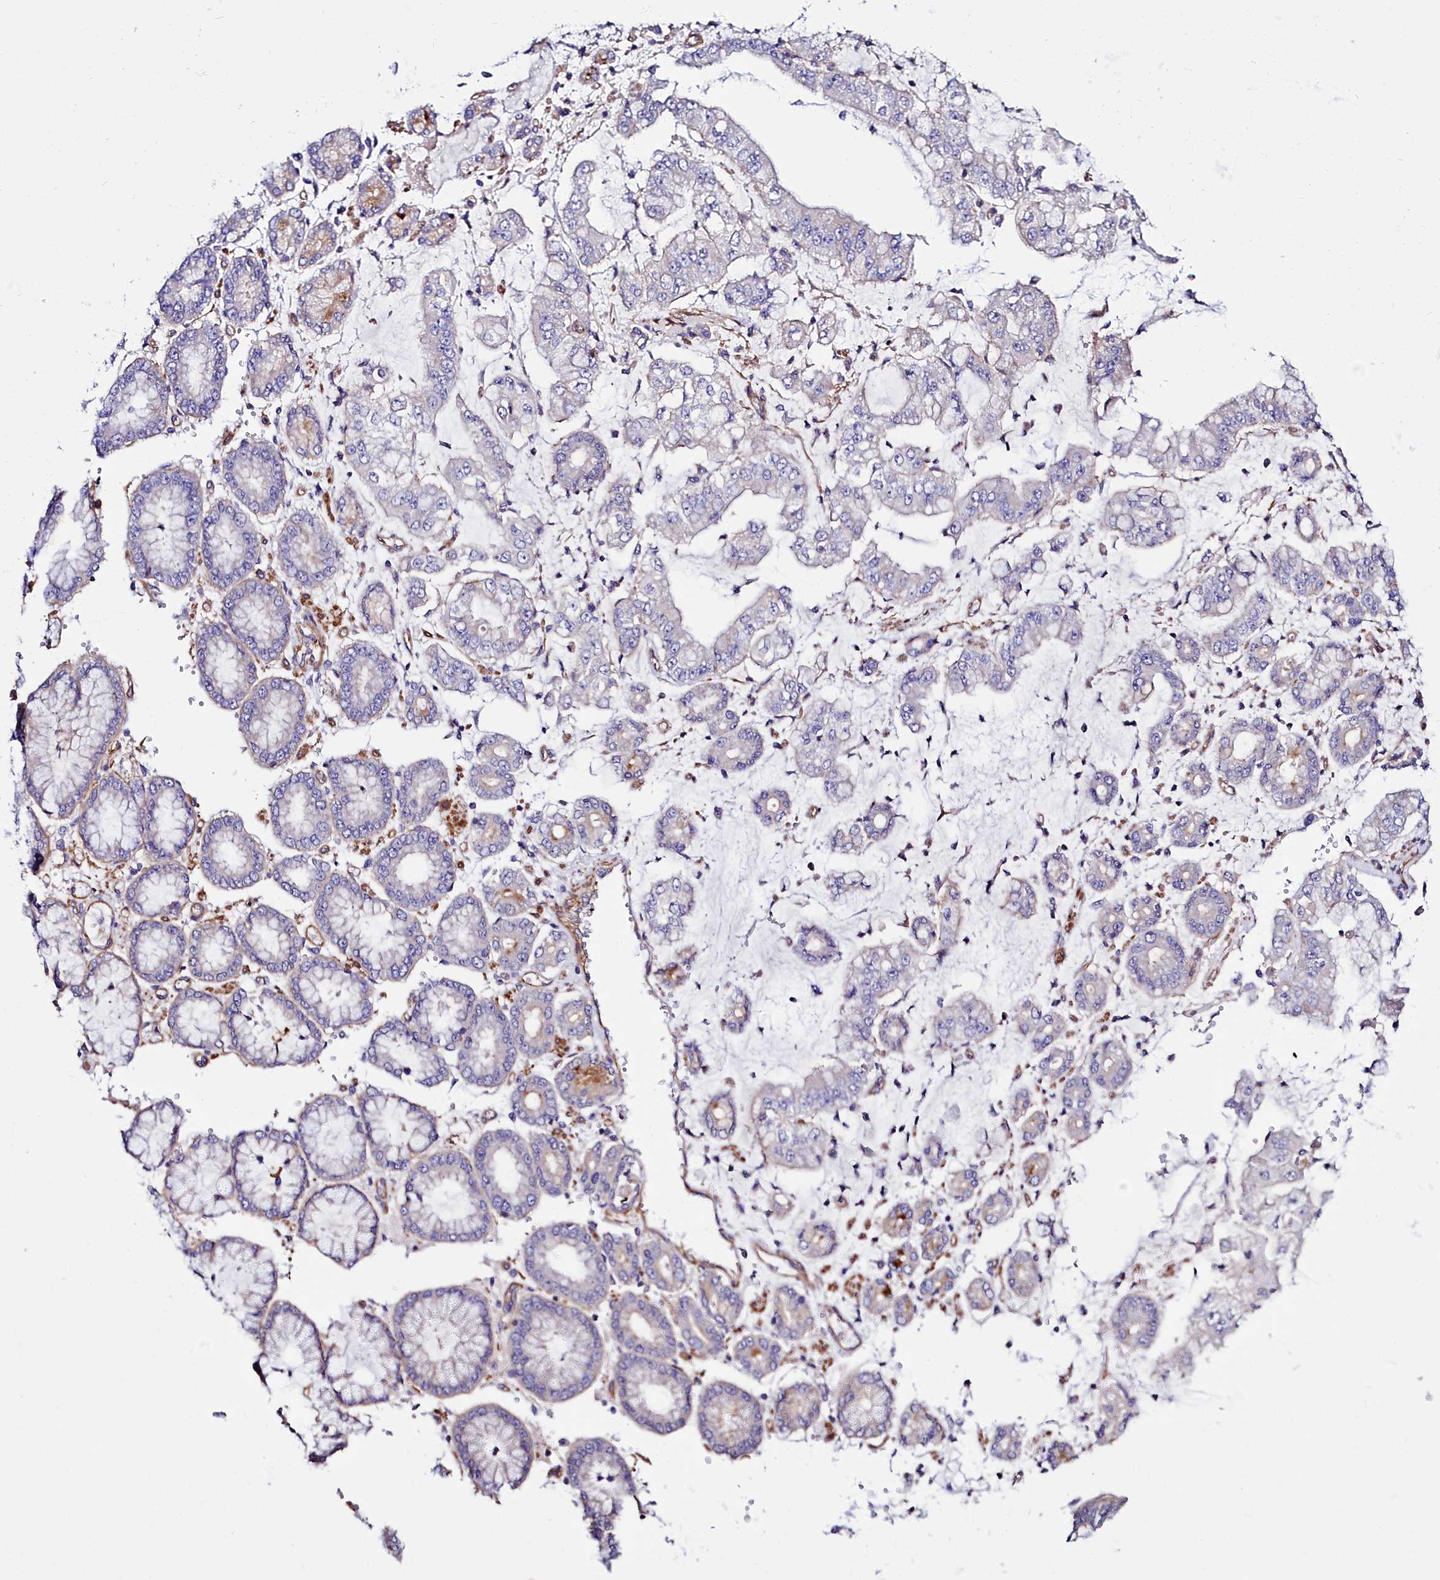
{"staining": {"intensity": "negative", "quantity": "none", "location": "none"}, "tissue": "stomach cancer", "cell_type": "Tumor cells", "image_type": "cancer", "snomed": [{"axis": "morphology", "description": "Adenocarcinoma, NOS"}, {"axis": "topography", "description": "Stomach"}], "caption": "The photomicrograph displays no staining of tumor cells in stomach adenocarcinoma.", "gene": "FADS3", "patient": {"sex": "male", "age": 76}}